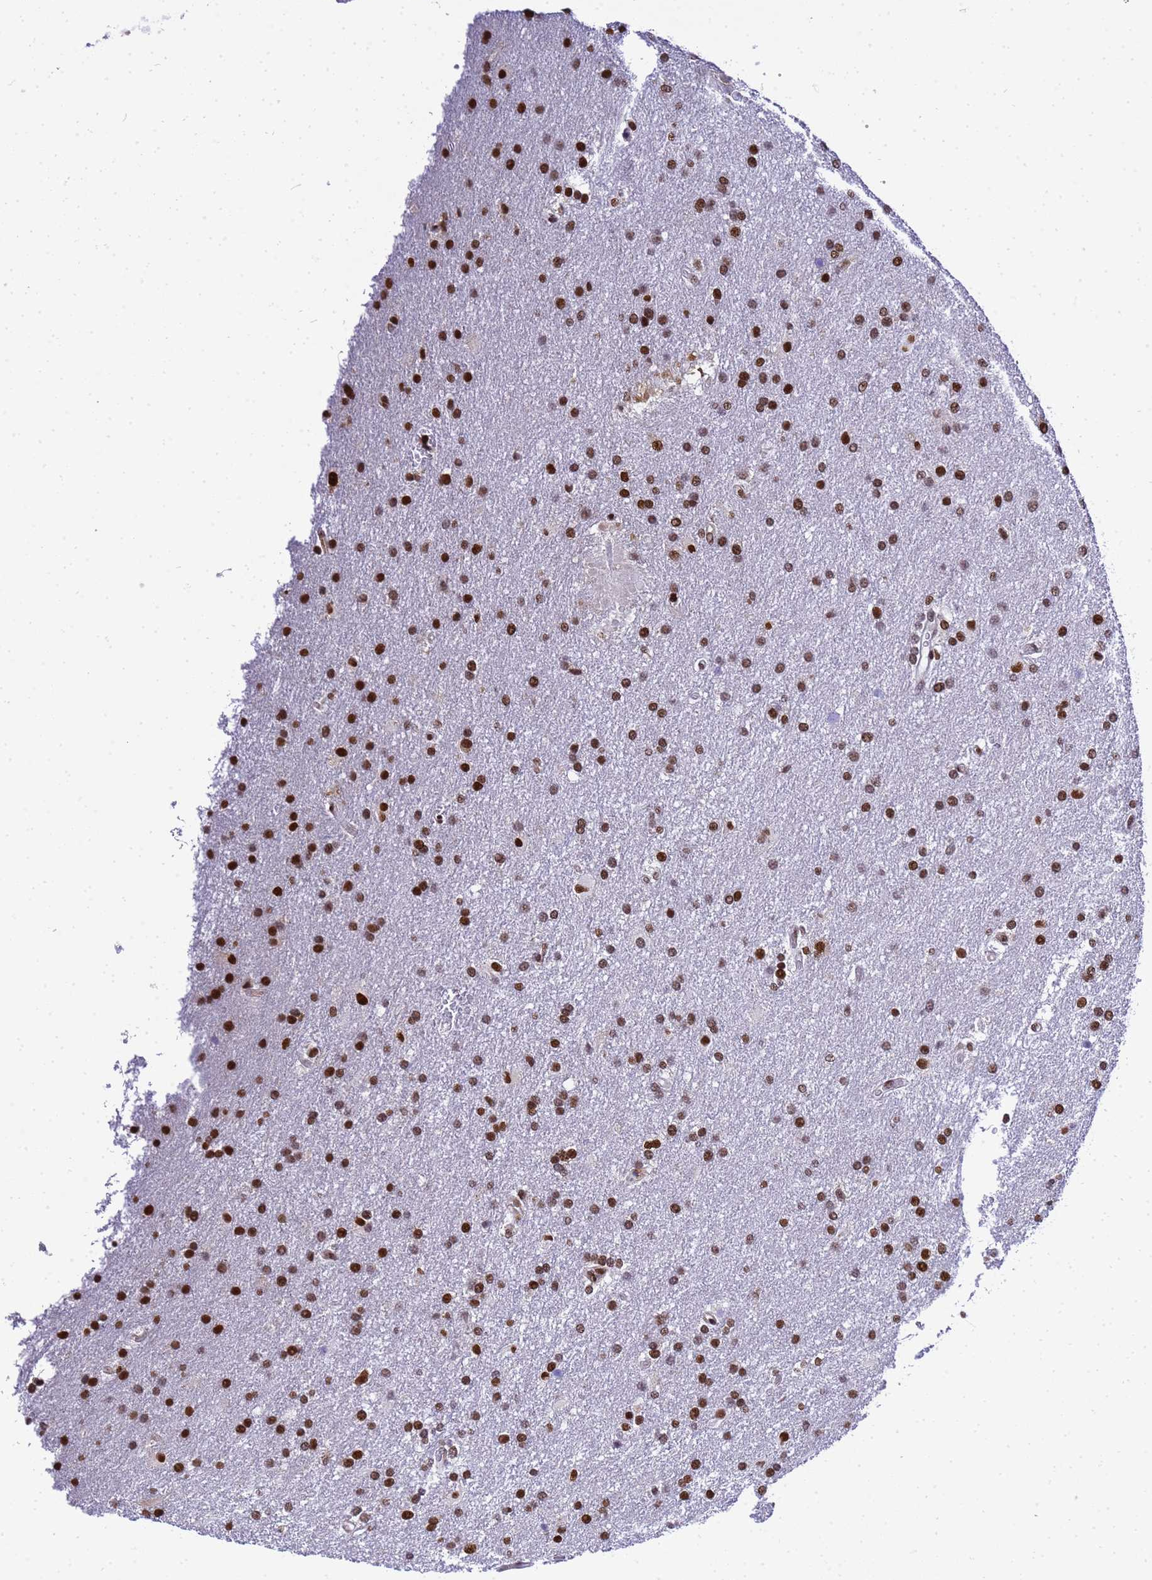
{"staining": {"intensity": "strong", "quantity": ">75%", "location": "nuclear"}, "tissue": "glioma", "cell_type": "Tumor cells", "image_type": "cancer", "snomed": [{"axis": "morphology", "description": "Glioma, malignant, Low grade"}, {"axis": "topography", "description": "Brain"}], "caption": "Protein expression analysis of glioma exhibits strong nuclear positivity in about >75% of tumor cells. (Stains: DAB (3,3'-diaminobenzidine) in brown, nuclei in blue, Microscopy: brightfield microscopy at high magnification).", "gene": "SMN1", "patient": {"sex": "male", "age": 66}}